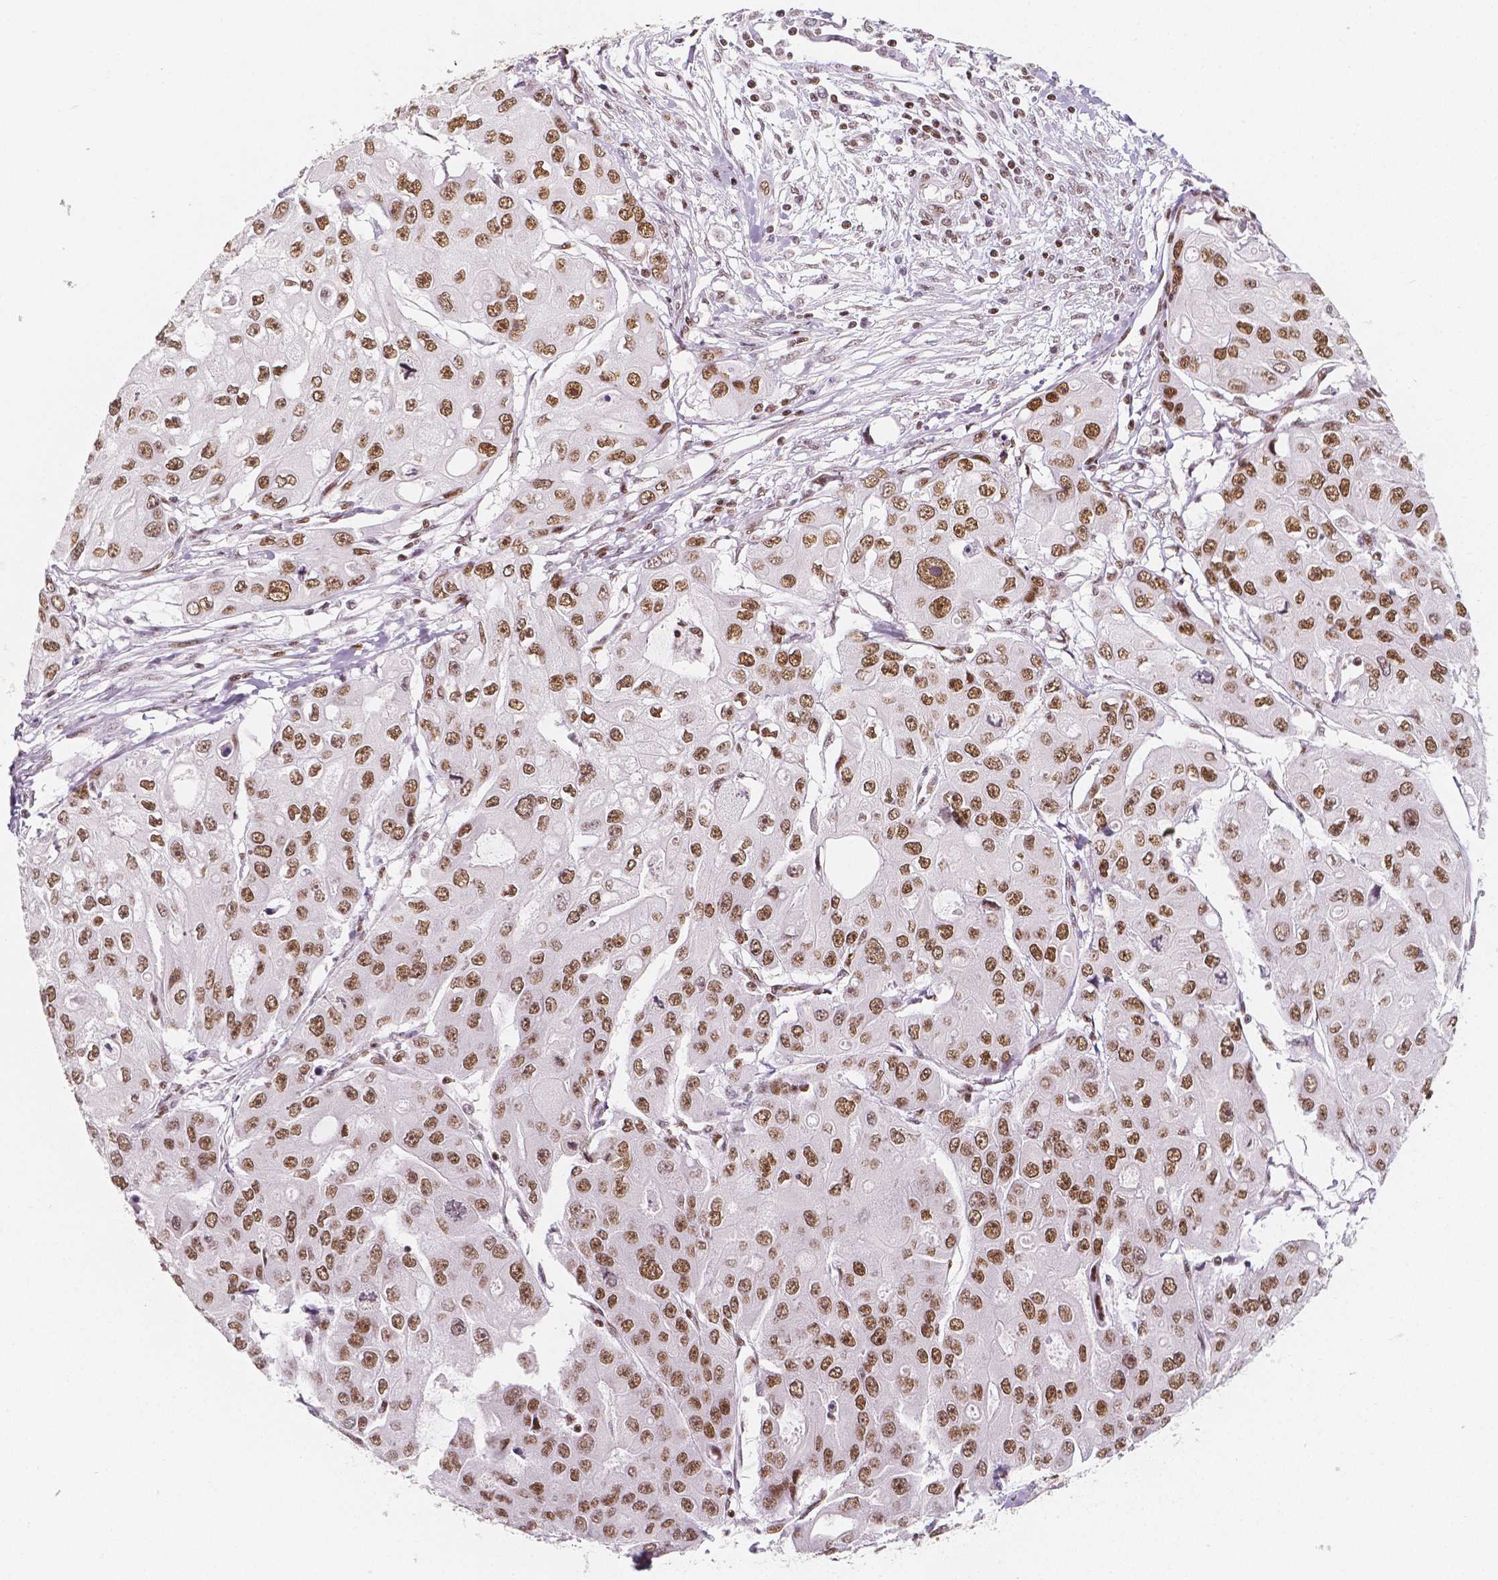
{"staining": {"intensity": "moderate", "quantity": ">75%", "location": "nuclear"}, "tissue": "ovarian cancer", "cell_type": "Tumor cells", "image_type": "cancer", "snomed": [{"axis": "morphology", "description": "Cystadenocarcinoma, serous, NOS"}, {"axis": "topography", "description": "Ovary"}], "caption": "A brown stain labels moderate nuclear positivity of a protein in serous cystadenocarcinoma (ovarian) tumor cells. (DAB IHC, brown staining for protein, blue staining for nuclei).", "gene": "HDAC1", "patient": {"sex": "female", "age": 56}}